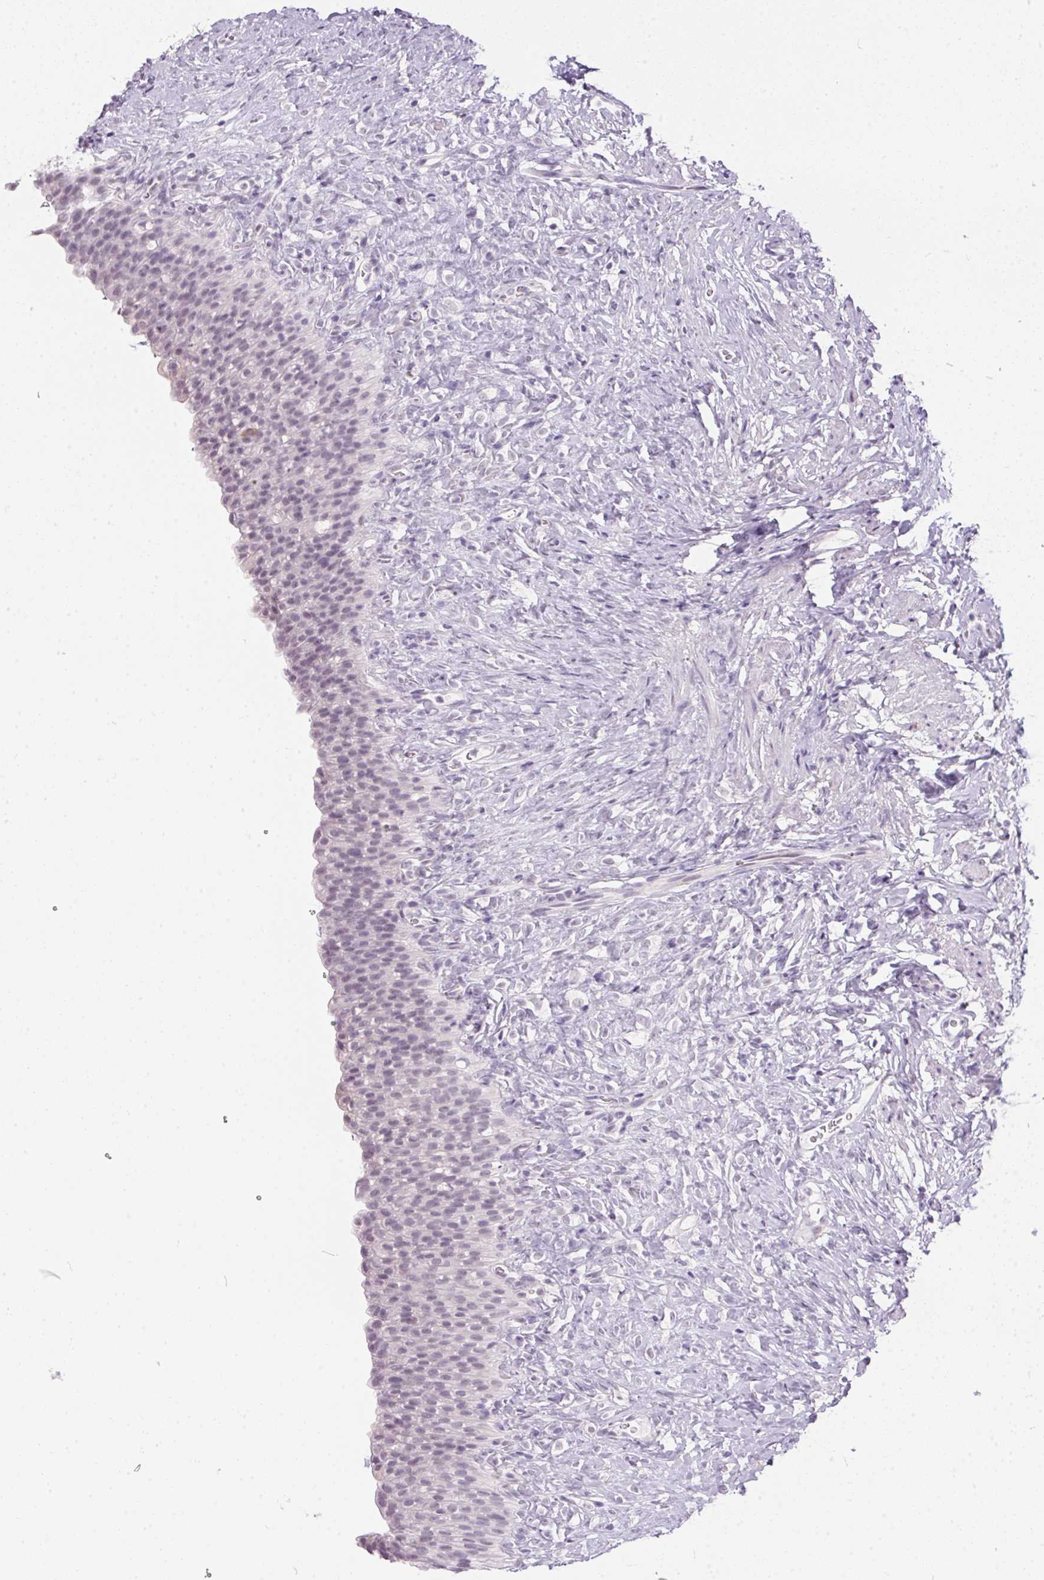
{"staining": {"intensity": "negative", "quantity": "none", "location": "none"}, "tissue": "urinary bladder", "cell_type": "Urothelial cells", "image_type": "normal", "snomed": [{"axis": "morphology", "description": "Normal tissue, NOS"}, {"axis": "topography", "description": "Urinary bladder"}, {"axis": "topography", "description": "Prostate"}], "caption": "Urothelial cells are negative for protein expression in unremarkable human urinary bladder. Brightfield microscopy of immunohistochemistry stained with DAB (3,3'-diaminobenzidine) (brown) and hematoxylin (blue), captured at high magnification.", "gene": "GBP6", "patient": {"sex": "male", "age": 76}}